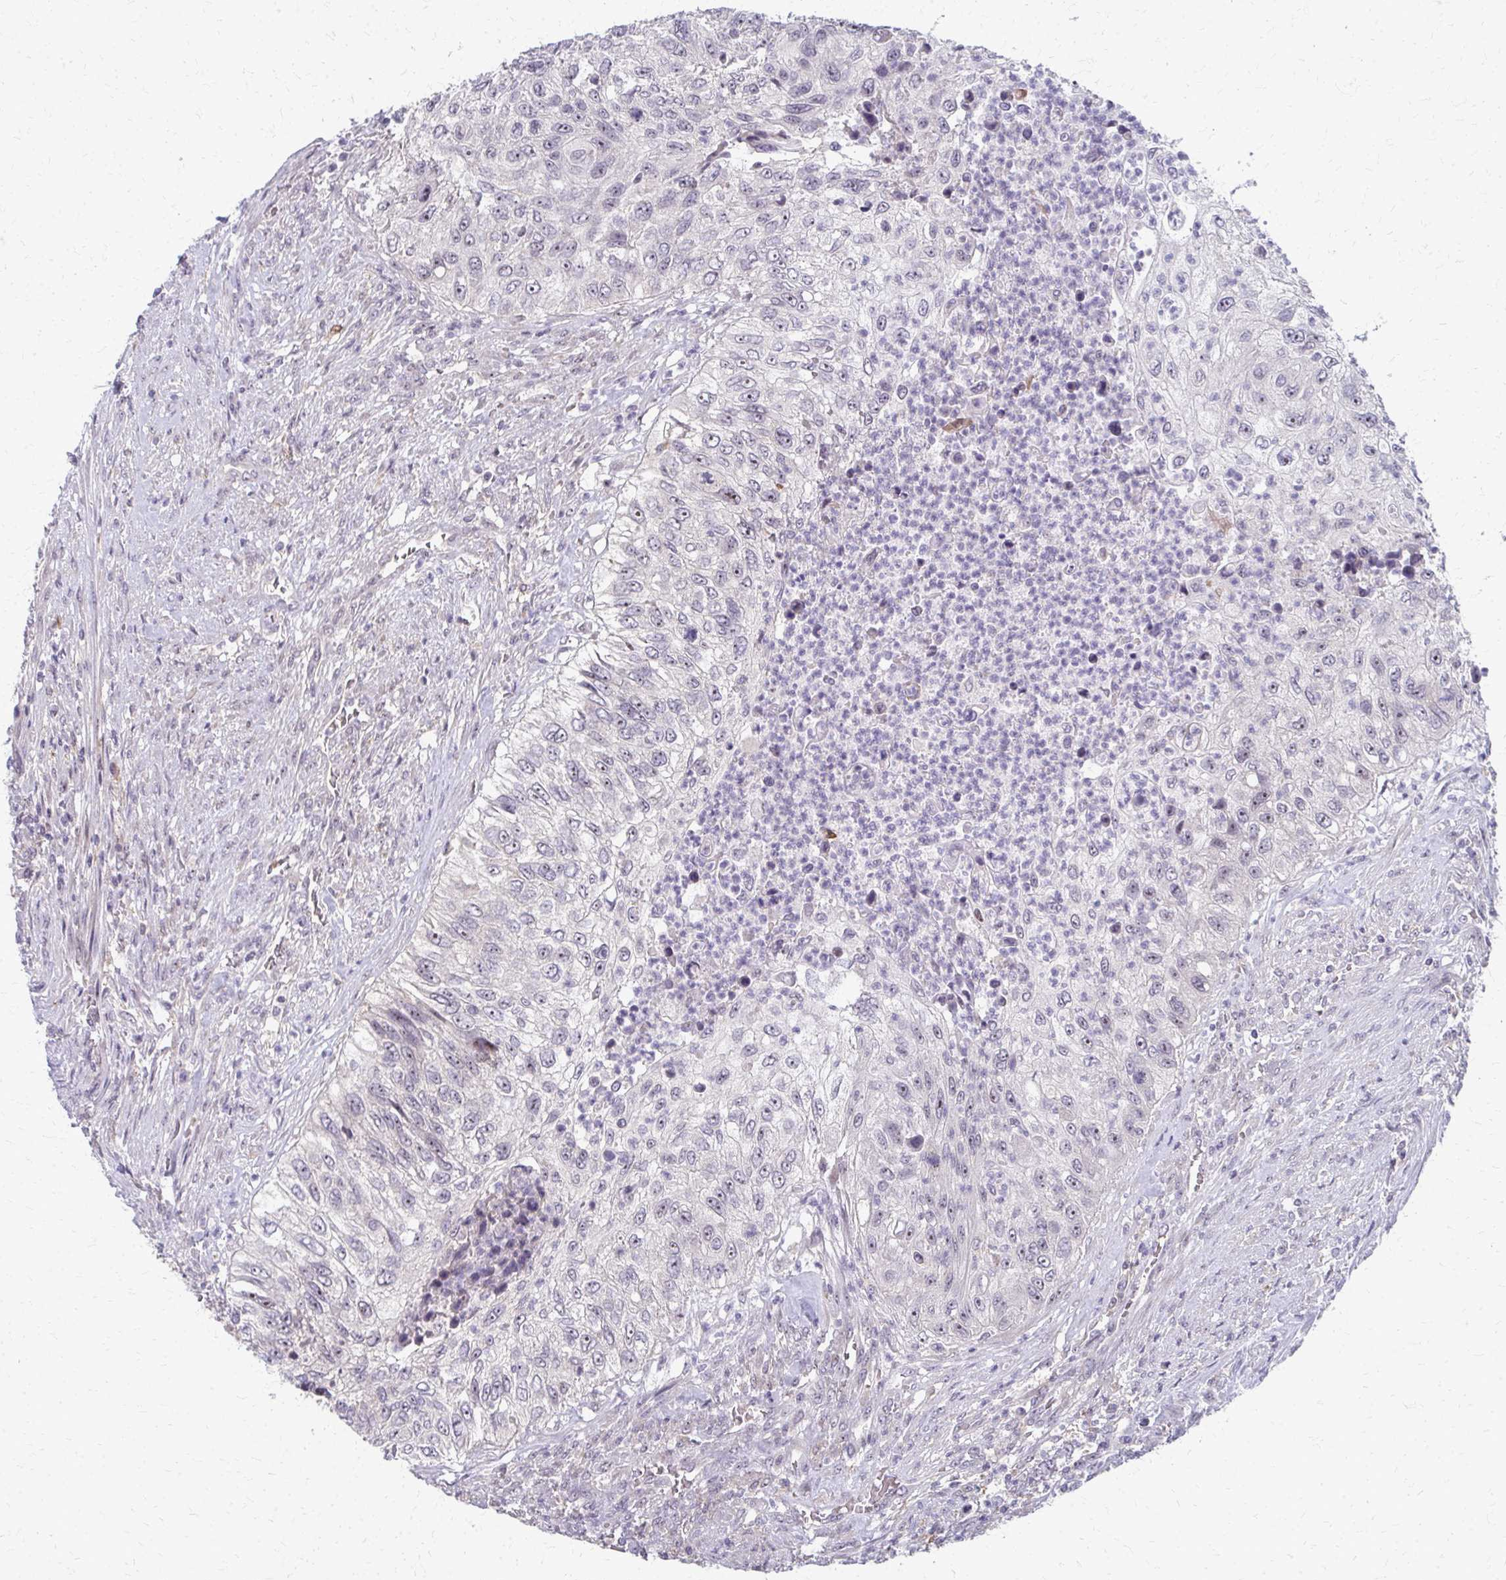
{"staining": {"intensity": "weak", "quantity": "25%-75%", "location": "nuclear"}, "tissue": "urothelial cancer", "cell_type": "Tumor cells", "image_type": "cancer", "snomed": [{"axis": "morphology", "description": "Urothelial carcinoma, High grade"}, {"axis": "topography", "description": "Urinary bladder"}], "caption": "The micrograph reveals immunohistochemical staining of urothelial cancer. There is weak nuclear expression is seen in about 25%-75% of tumor cells. The staining was performed using DAB (3,3'-diaminobenzidine) to visualize the protein expression in brown, while the nuclei were stained in blue with hematoxylin (Magnification: 20x).", "gene": "NUDT16", "patient": {"sex": "female", "age": 60}}